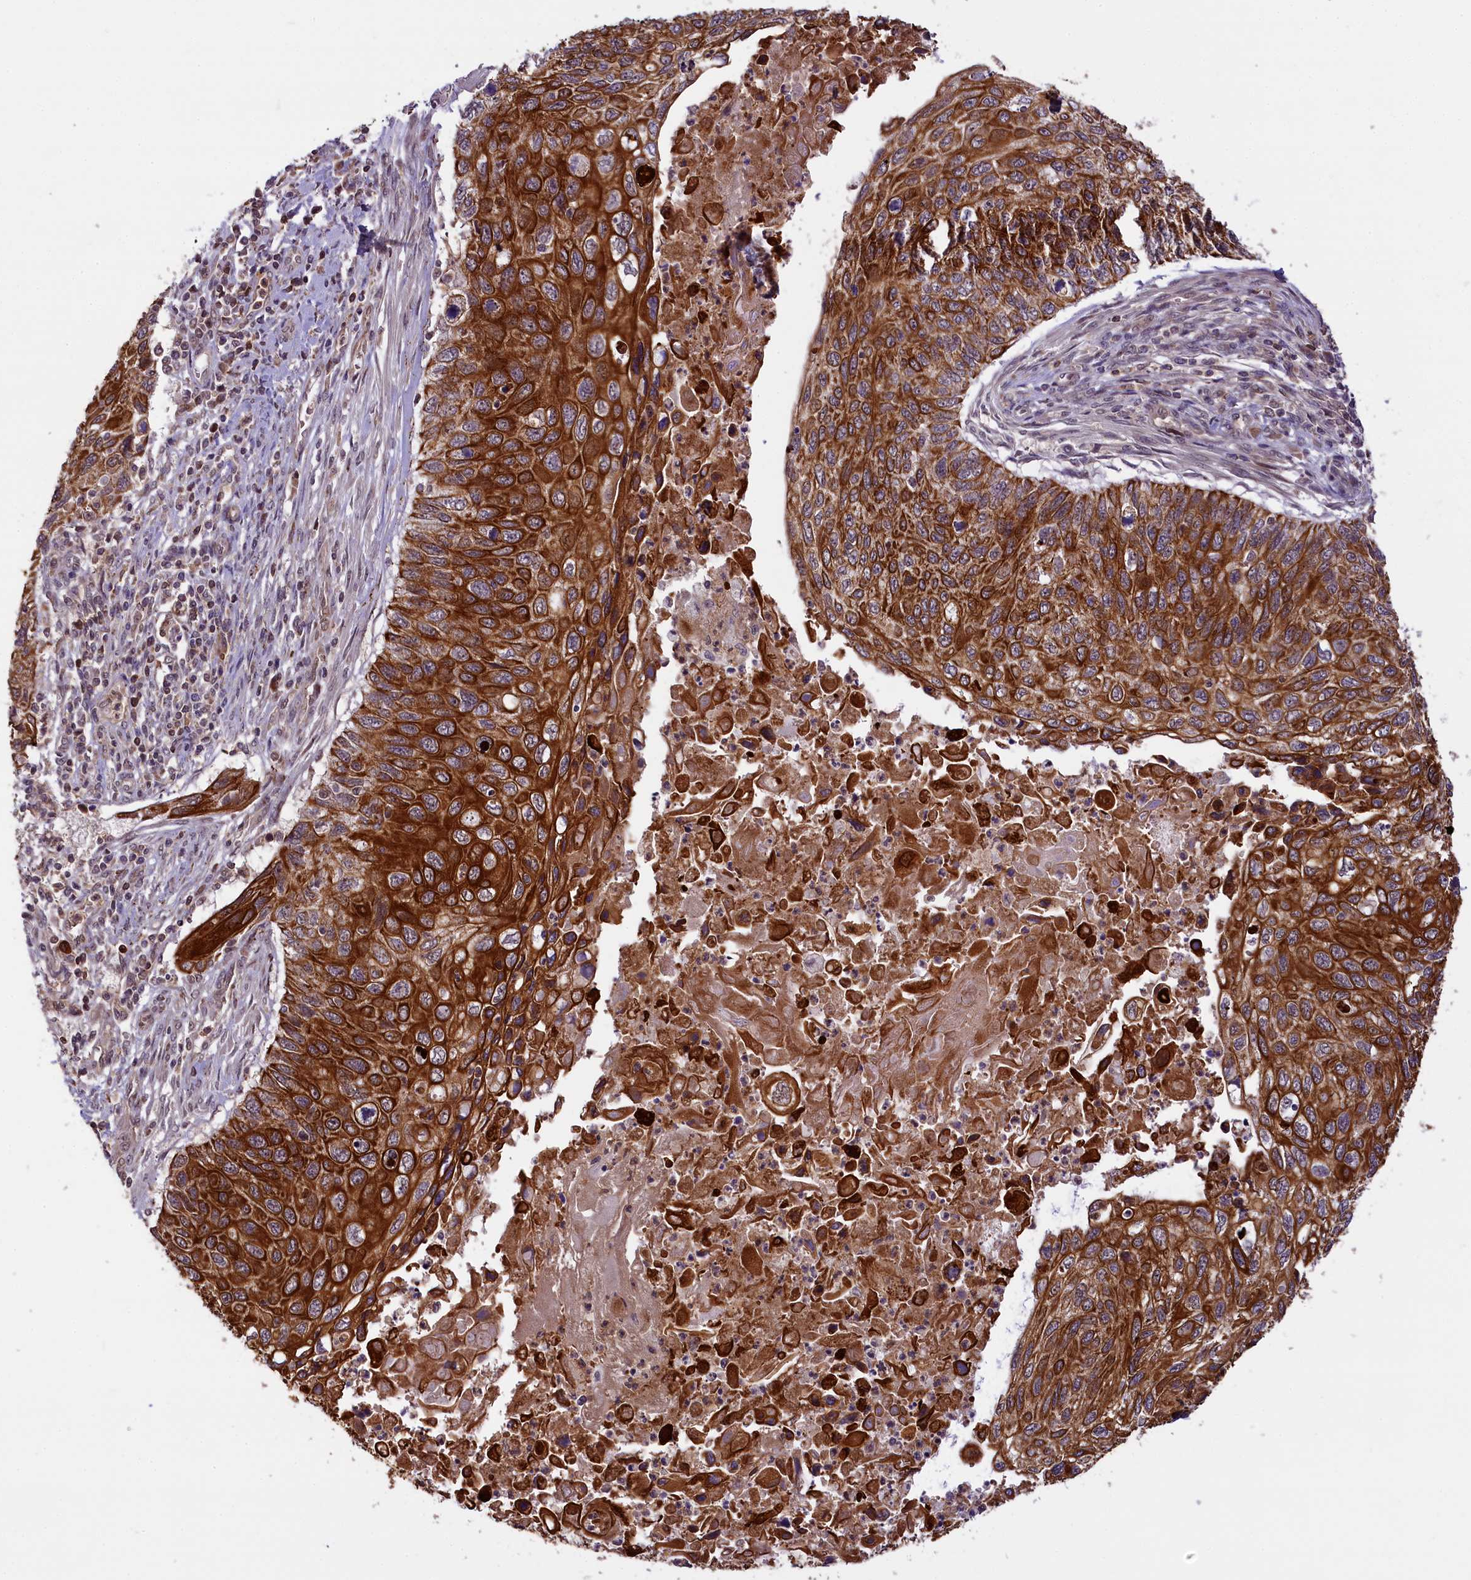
{"staining": {"intensity": "strong", "quantity": ">75%", "location": "cytoplasmic/membranous"}, "tissue": "cervical cancer", "cell_type": "Tumor cells", "image_type": "cancer", "snomed": [{"axis": "morphology", "description": "Squamous cell carcinoma, NOS"}, {"axis": "topography", "description": "Cervix"}], "caption": "Cervical cancer was stained to show a protein in brown. There is high levels of strong cytoplasmic/membranous positivity in approximately >75% of tumor cells.", "gene": "CARD8", "patient": {"sex": "female", "age": 70}}